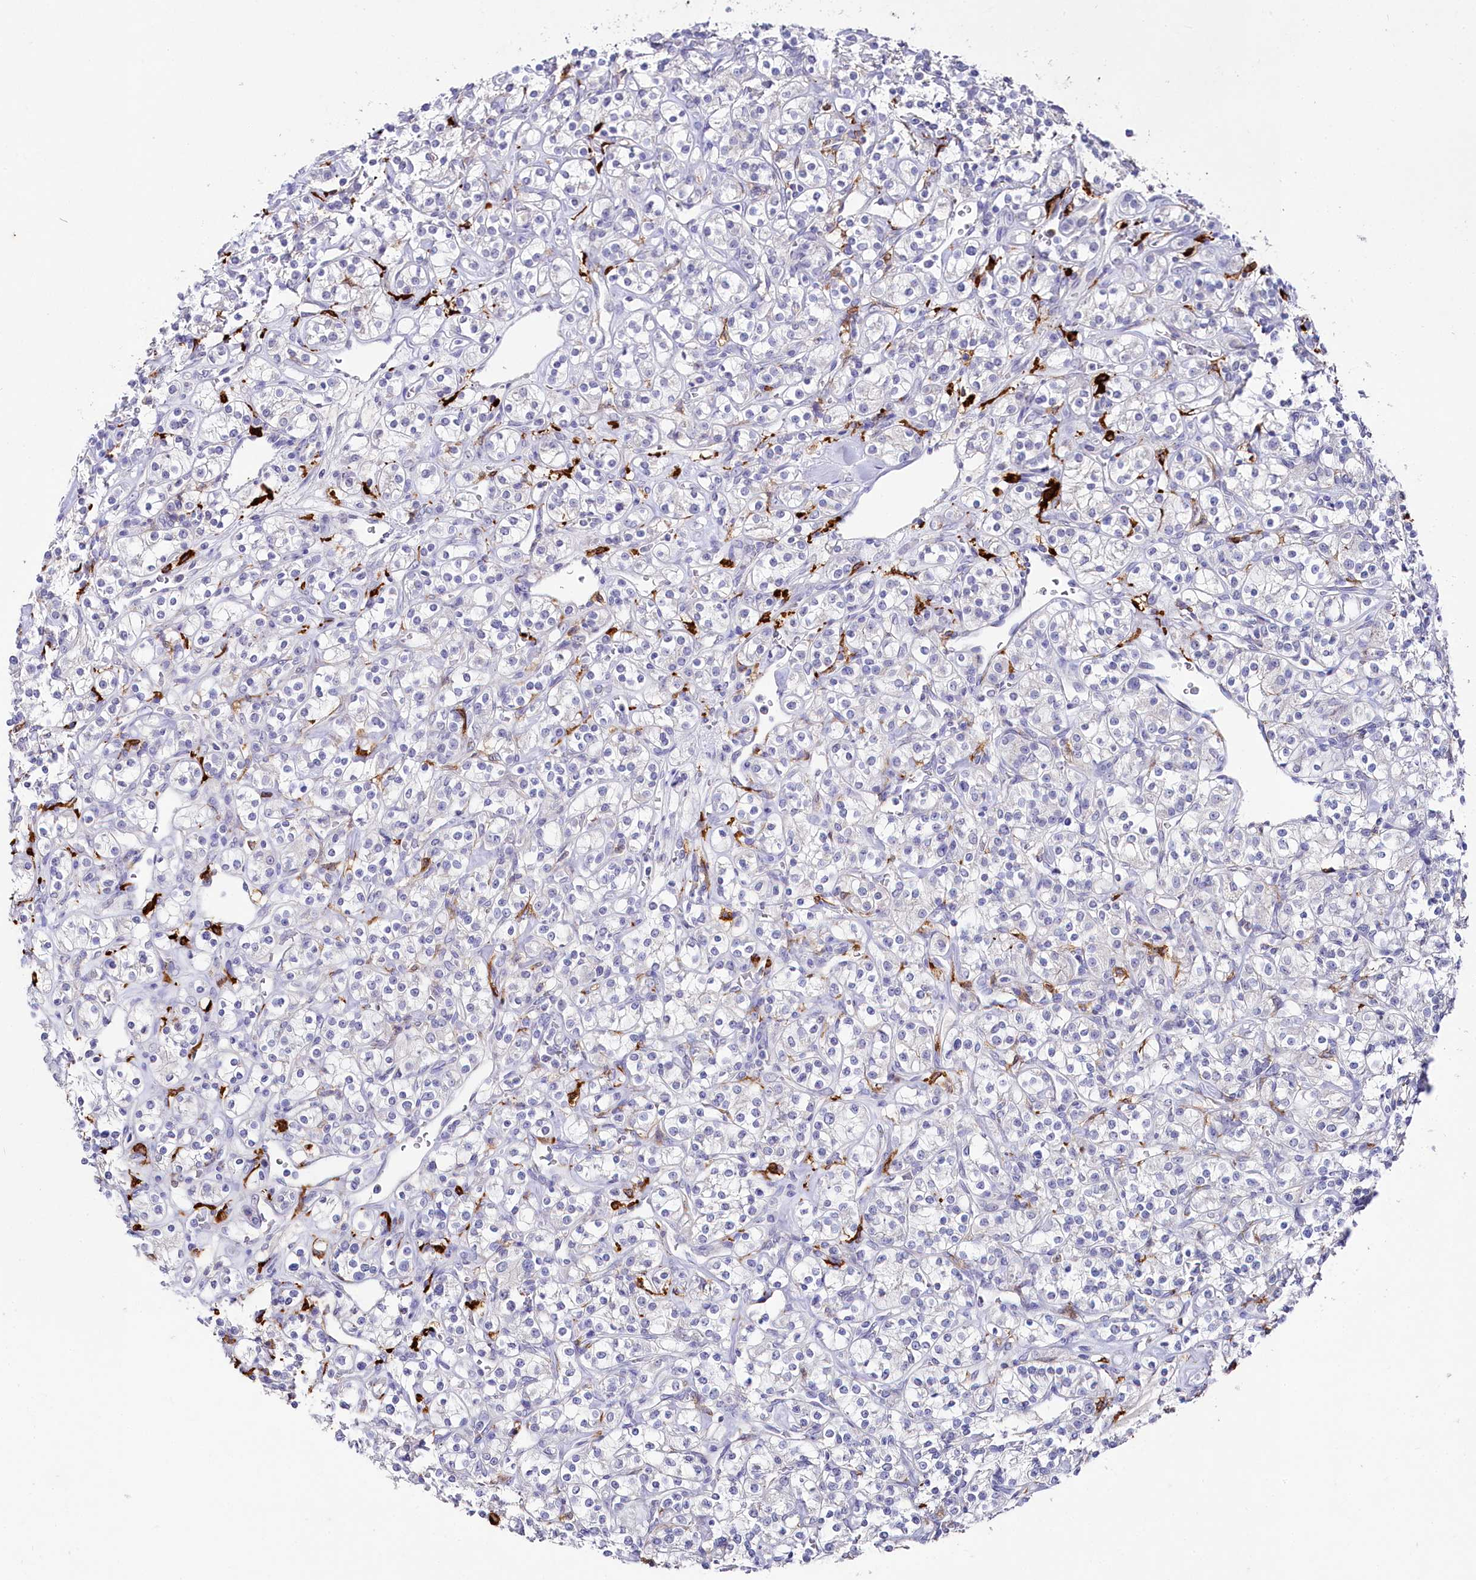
{"staining": {"intensity": "negative", "quantity": "none", "location": "none"}, "tissue": "renal cancer", "cell_type": "Tumor cells", "image_type": "cancer", "snomed": [{"axis": "morphology", "description": "Adenocarcinoma, NOS"}, {"axis": "topography", "description": "Kidney"}], "caption": "Immunohistochemical staining of renal cancer (adenocarcinoma) demonstrates no significant positivity in tumor cells.", "gene": "CLEC4M", "patient": {"sex": "male", "age": 77}}